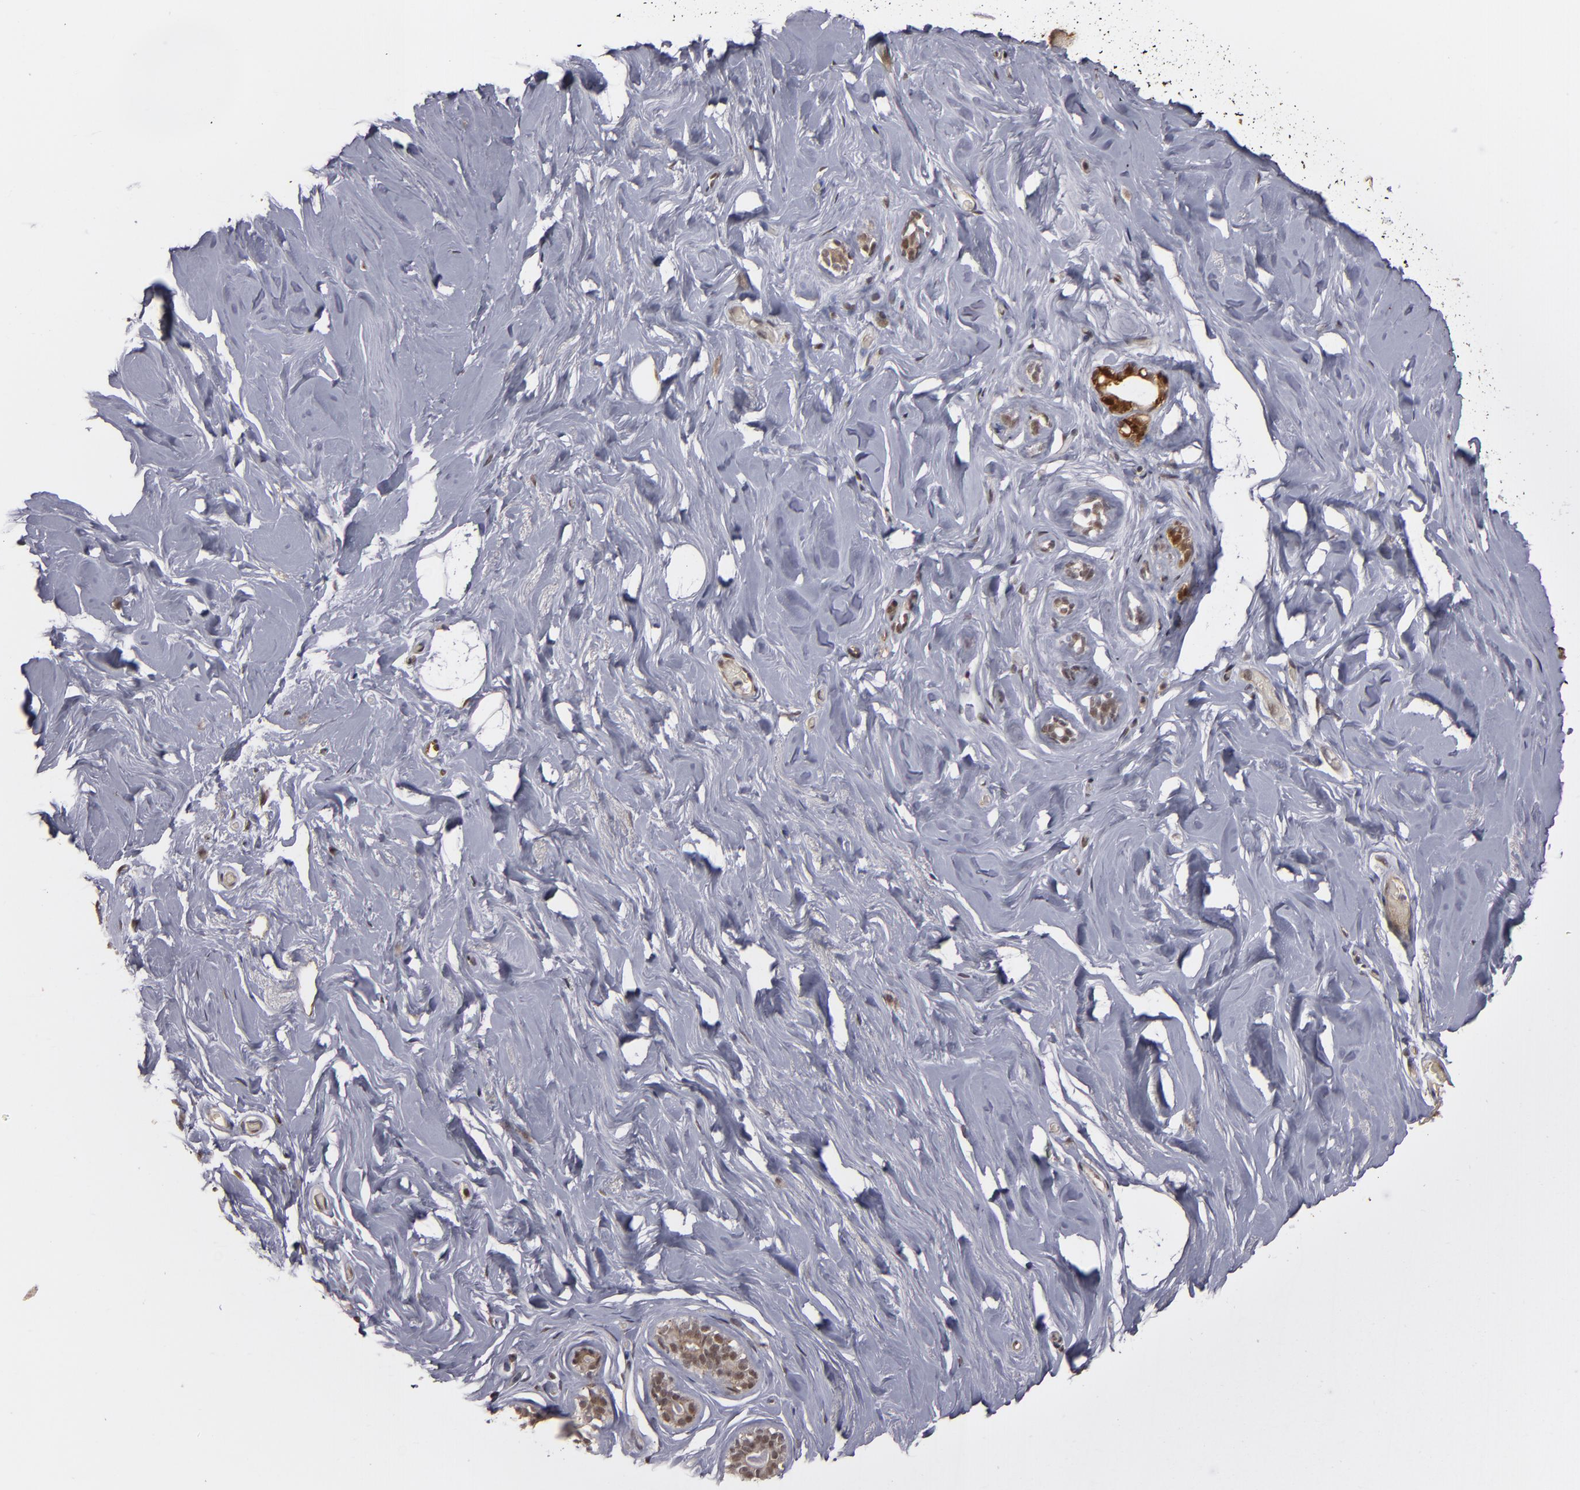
{"staining": {"intensity": "negative", "quantity": "none", "location": "none"}, "tissue": "breast", "cell_type": "Adipocytes", "image_type": "normal", "snomed": [{"axis": "morphology", "description": "Normal tissue, NOS"}, {"axis": "topography", "description": "Breast"}], "caption": "A photomicrograph of breast stained for a protein reveals no brown staining in adipocytes.", "gene": "ZNF75A", "patient": {"sex": "female", "age": 75}}